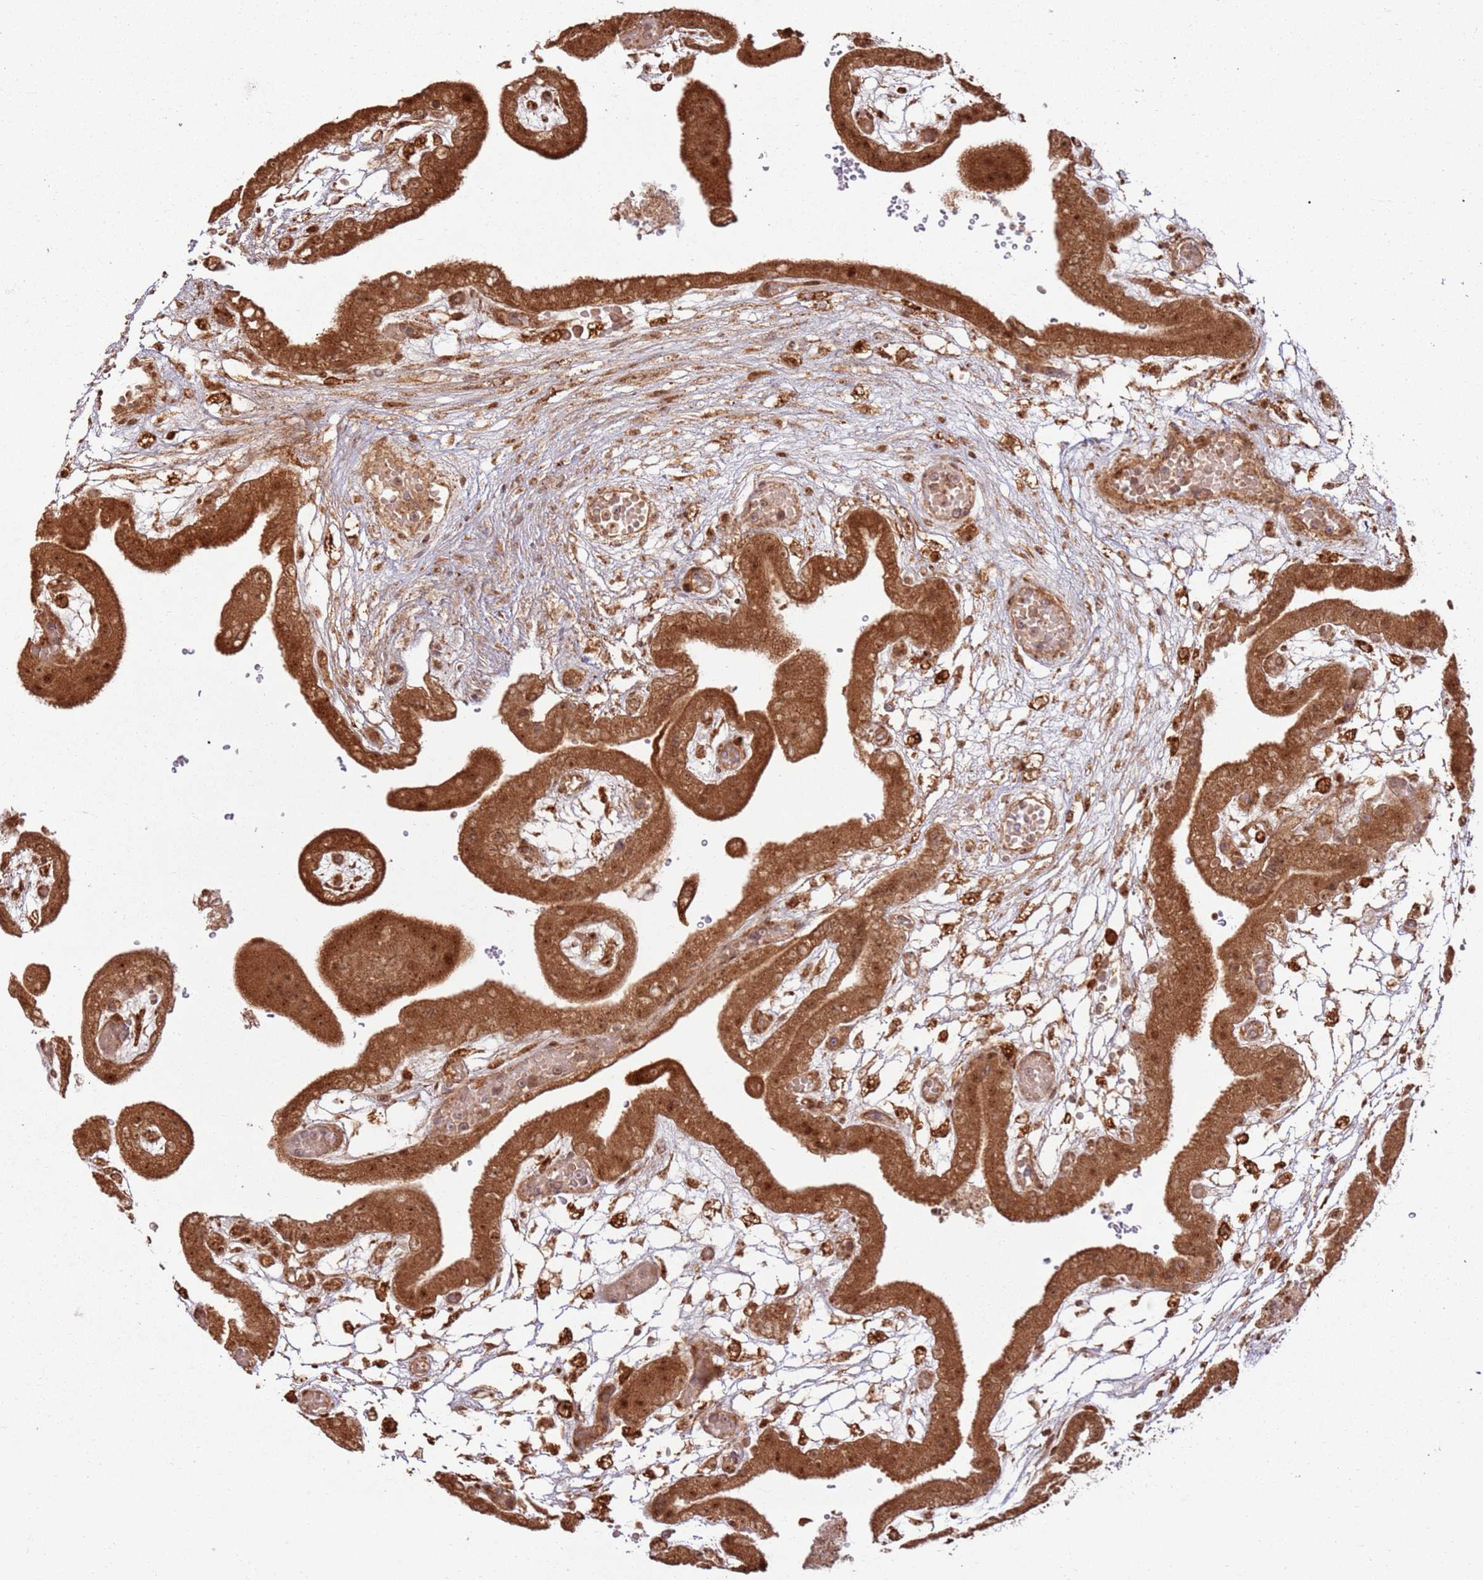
{"staining": {"intensity": "strong", "quantity": ">75%", "location": "cytoplasmic/membranous,nuclear"}, "tissue": "placenta", "cell_type": "Trophoblastic cells", "image_type": "normal", "snomed": [{"axis": "morphology", "description": "Normal tissue, NOS"}, {"axis": "topography", "description": "Placenta"}], "caption": "Placenta stained for a protein (brown) shows strong cytoplasmic/membranous,nuclear positive positivity in about >75% of trophoblastic cells.", "gene": "TBC1D13", "patient": {"sex": "female", "age": 18}}